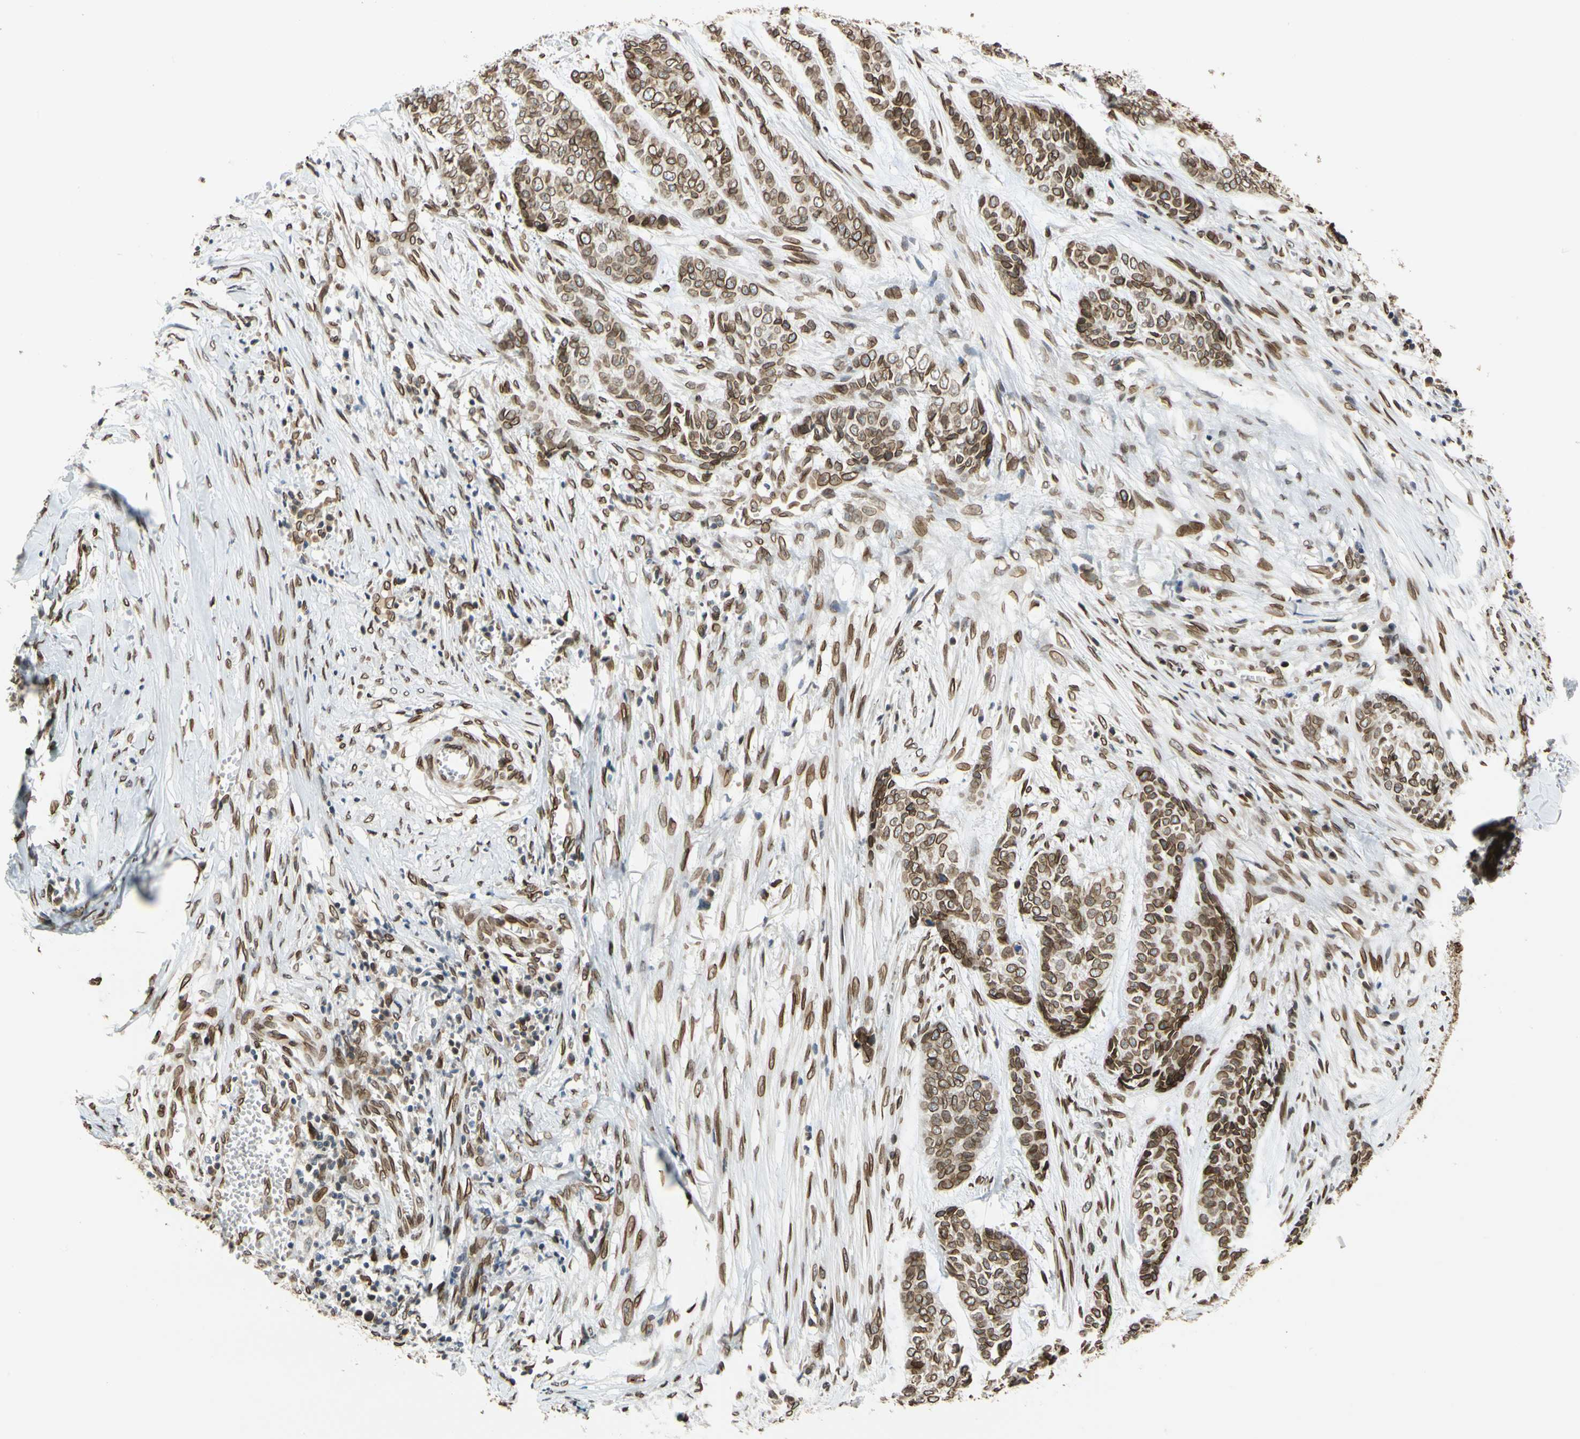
{"staining": {"intensity": "moderate", "quantity": ">75%", "location": "cytoplasmic/membranous,nuclear"}, "tissue": "skin cancer", "cell_type": "Tumor cells", "image_type": "cancer", "snomed": [{"axis": "morphology", "description": "Basal cell carcinoma"}, {"axis": "topography", "description": "Skin"}], "caption": "This image shows skin basal cell carcinoma stained with IHC to label a protein in brown. The cytoplasmic/membranous and nuclear of tumor cells show moderate positivity for the protein. Nuclei are counter-stained blue.", "gene": "SUN1", "patient": {"sex": "female", "age": 64}}